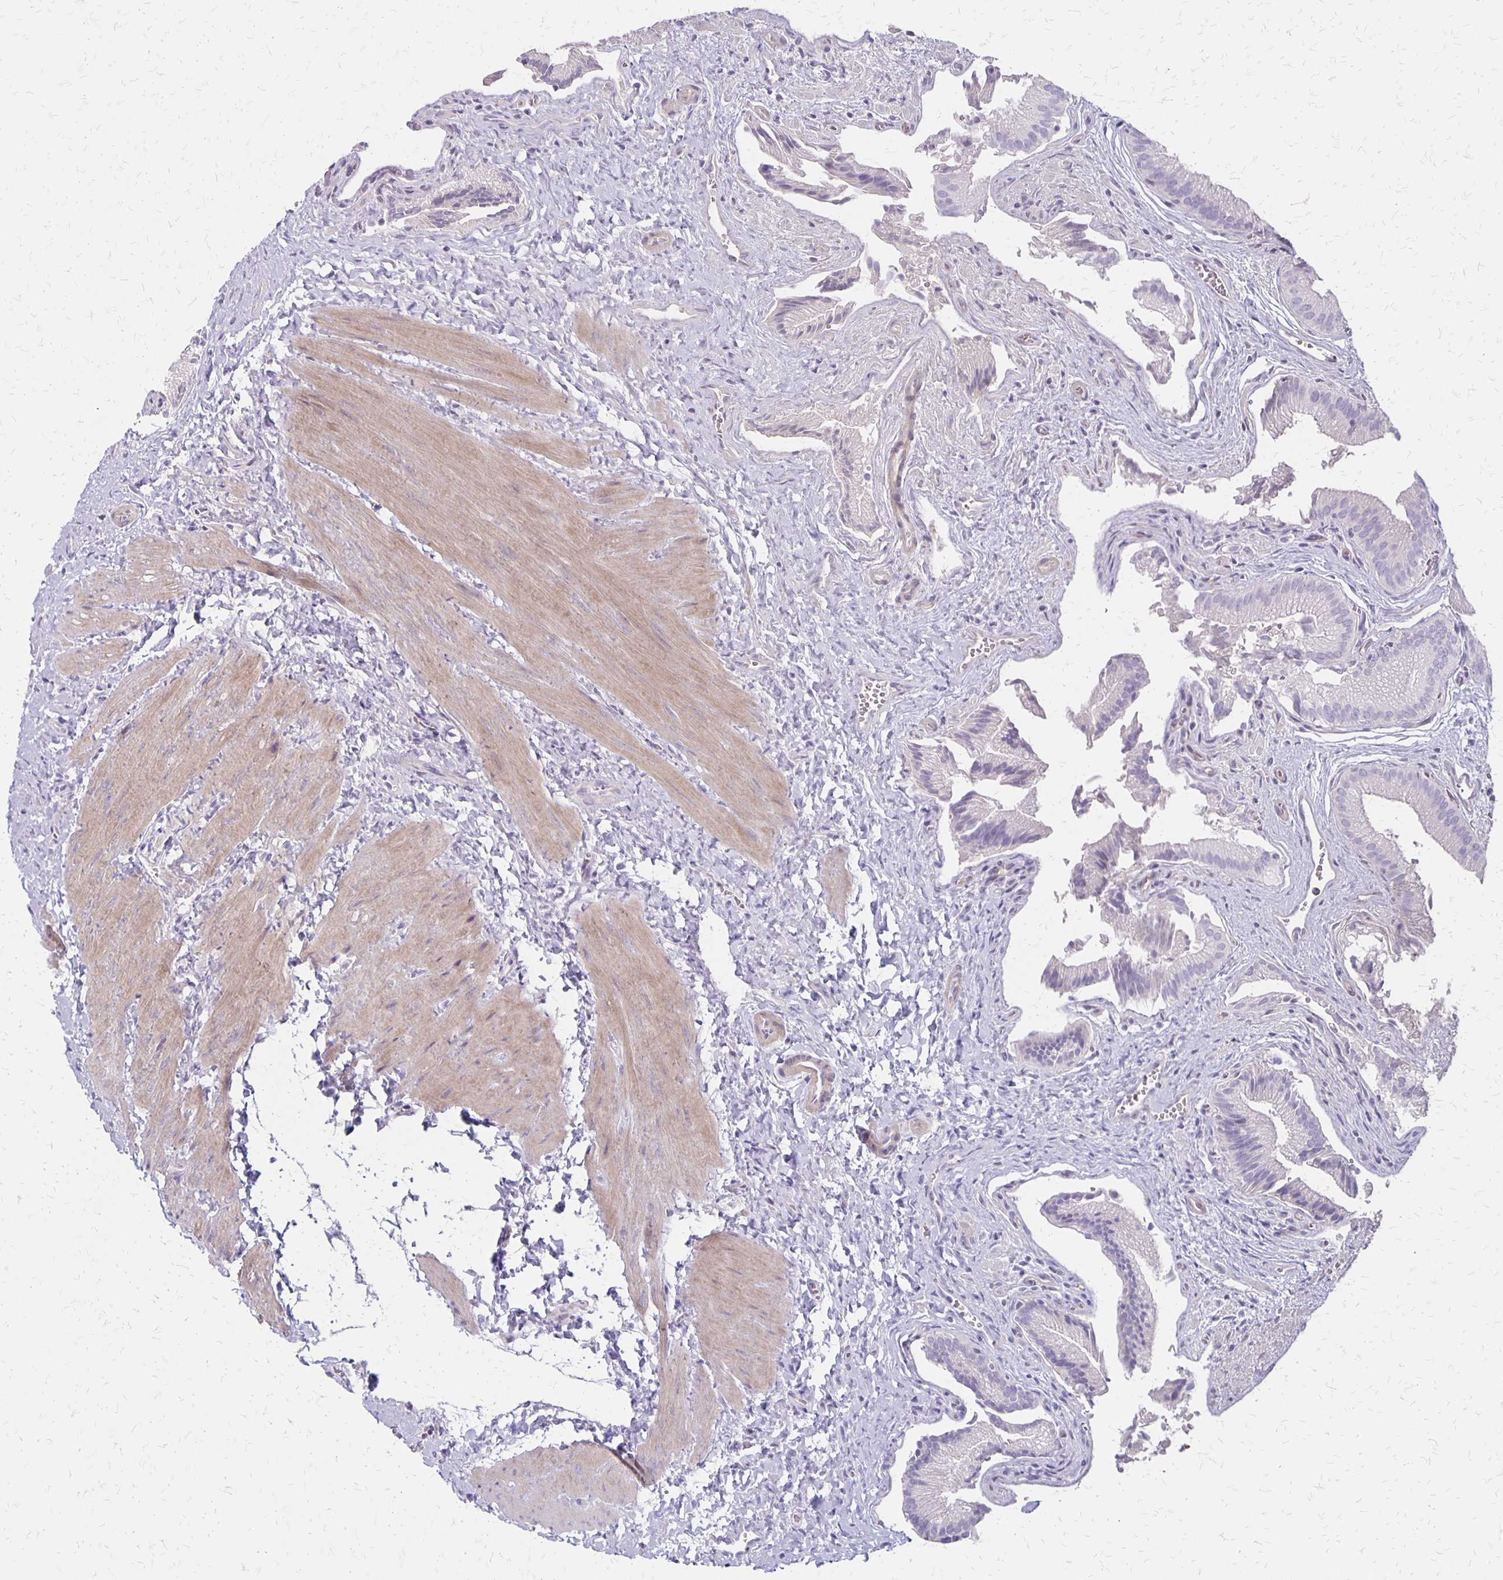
{"staining": {"intensity": "negative", "quantity": "none", "location": "none"}, "tissue": "gallbladder", "cell_type": "Glandular cells", "image_type": "normal", "snomed": [{"axis": "morphology", "description": "Normal tissue, NOS"}, {"axis": "topography", "description": "Gallbladder"}], "caption": "This histopathology image is of benign gallbladder stained with IHC to label a protein in brown with the nuclei are counter-stained blue. There is no staining in glandular cells.", "gene": "HOMER1", "patient": {"sex": "male", "age": 17}}